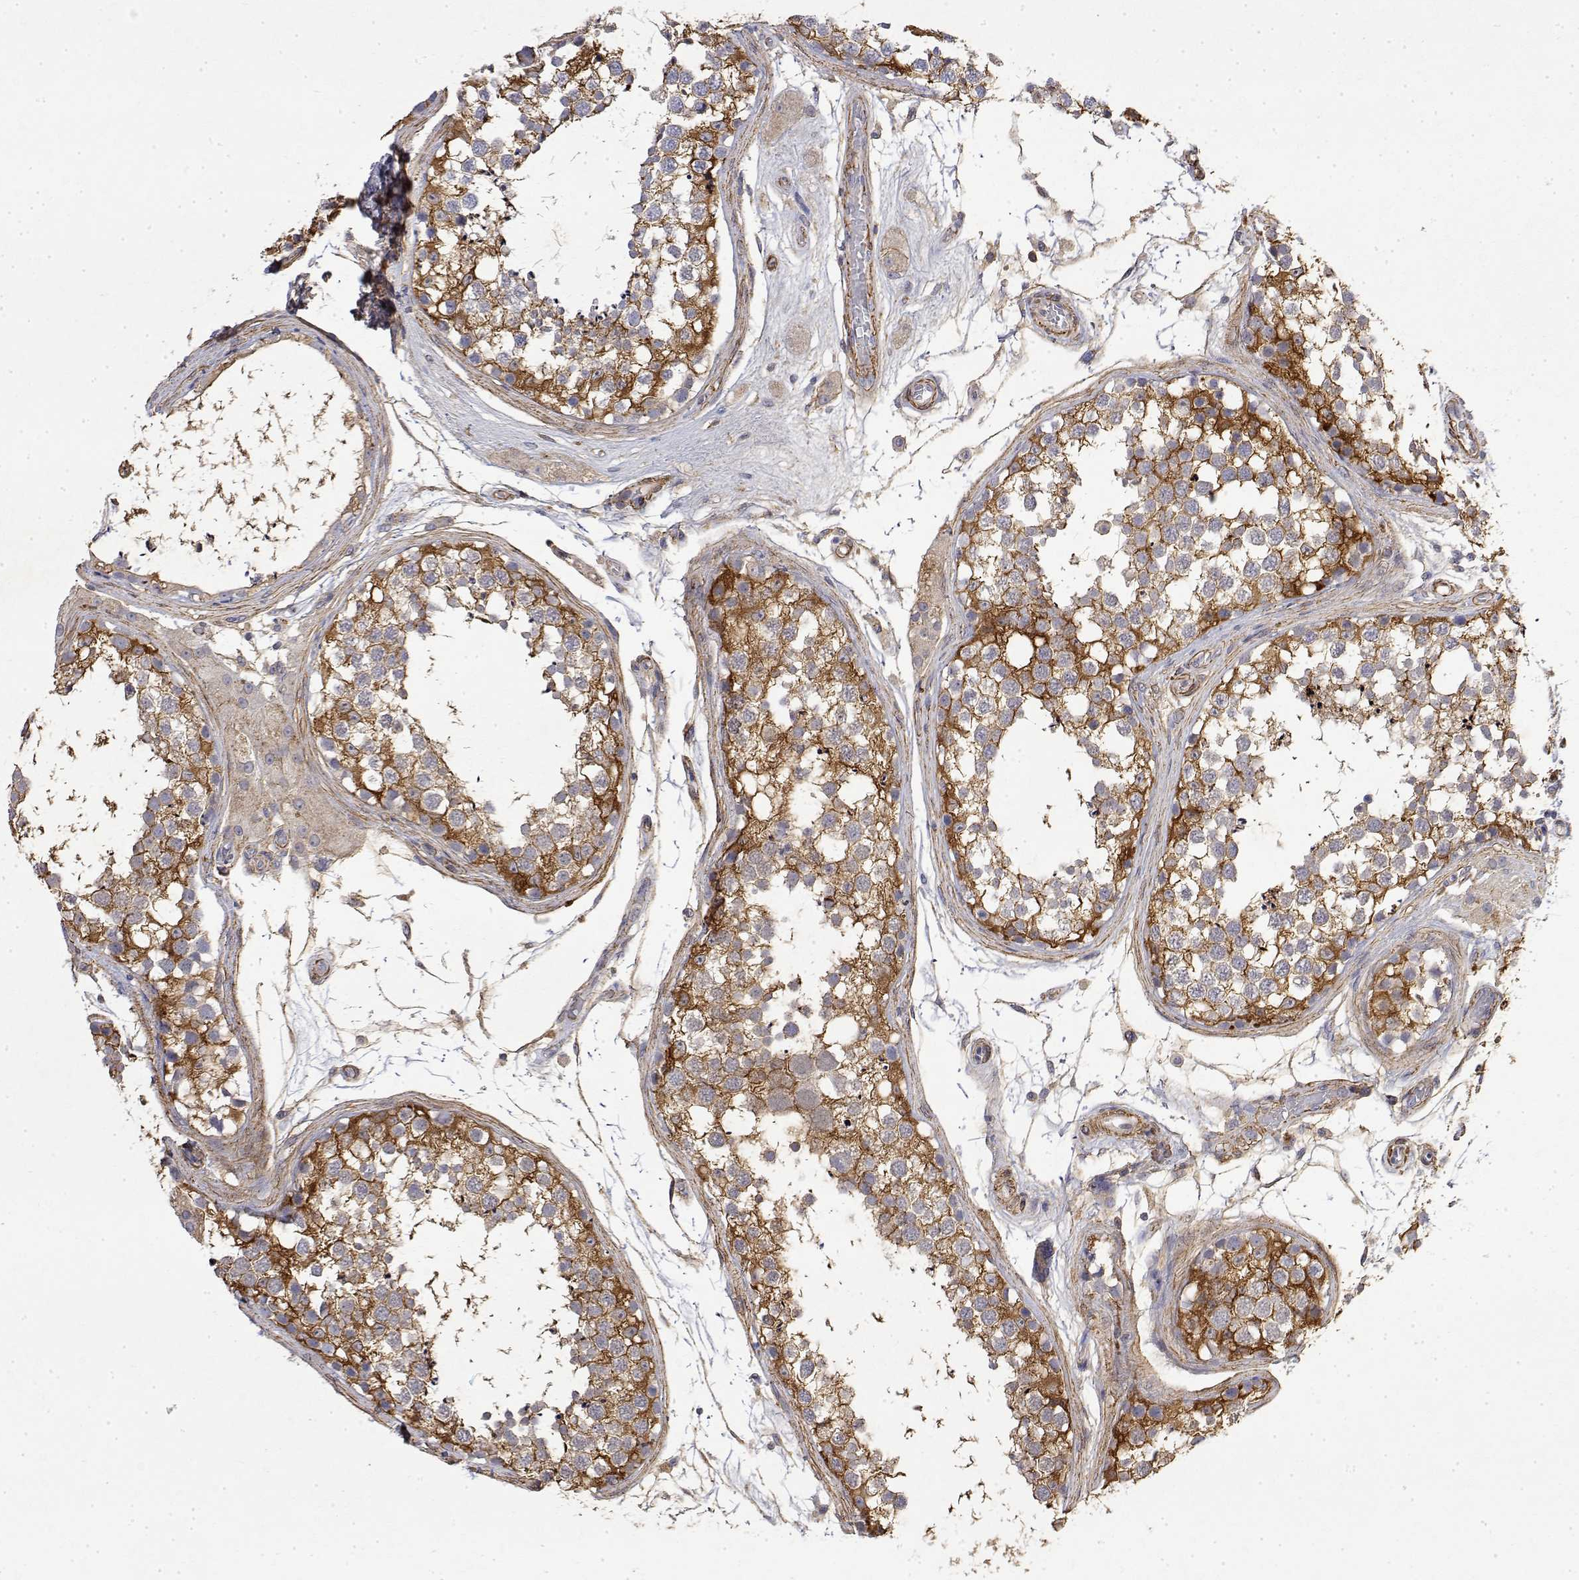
{"staining": {"intensity": "moderate", "quantity": "25%-75%", "location": "cytoplasmic/membranous"}, "tissue": "testis", "cell_type": "Cells in seminiferous ducts", "image_type": "normal", "snomed": [{"axis": "morphology", "description": "Normal tissue, NOS"}, {"axis": "morphology", "description": "Seminoma, NOS"}, {"axis": "topography", "description": "Testis"}], "caption": "Human testis stained with a brown dye displays moderate cytoplasmic/membranous positive expression in about 25%-75% of cells in seminiferous ducts.", "gene": "SOWAHD", "patient": {"sex": "male", "age": 65}}